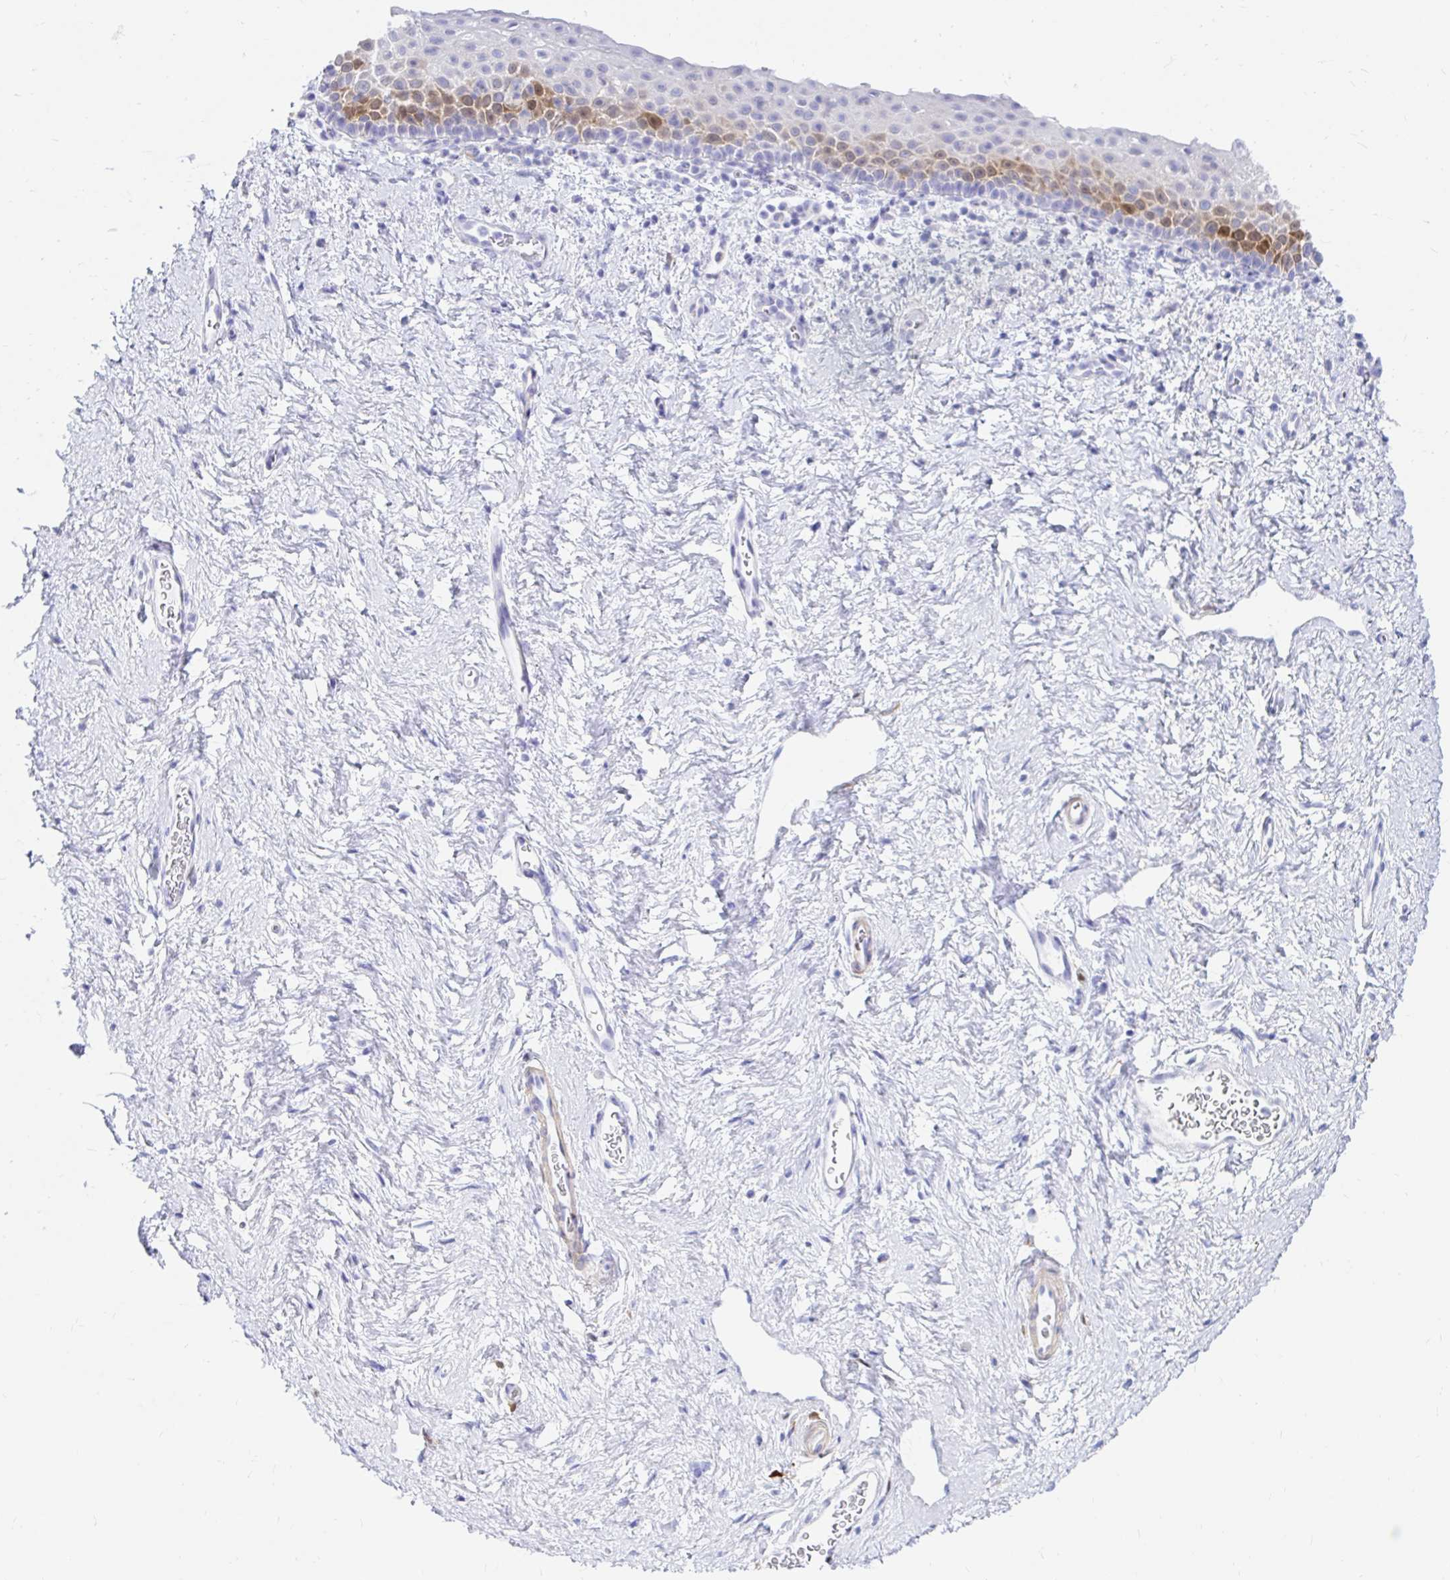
{"staining": {"intensity": "moderate", "quantity": "<25%", "location": "cytoplasmic/membranous"}, "tissue": "vagina", "cell_type": "Squamous epithelial cells", "image_type": "normal", "snomed": [{"axis": "morphology", "description": "Normal tissue, NOS"}, {"axis": "topography", "description": "Vagina"}], "caption": "Immunohistochemistry (IHC) histopathology image of benign vagina: vagina stained using IHC displays low levels of moderate protein expression localized specifically in the cytoplasmic/membranous of squamous epithelial cells, appearing as a cytoplasmic/membranous brown color.", "gene": "PPP1R1B", "patient": {"sex": "female", "age": 61}}